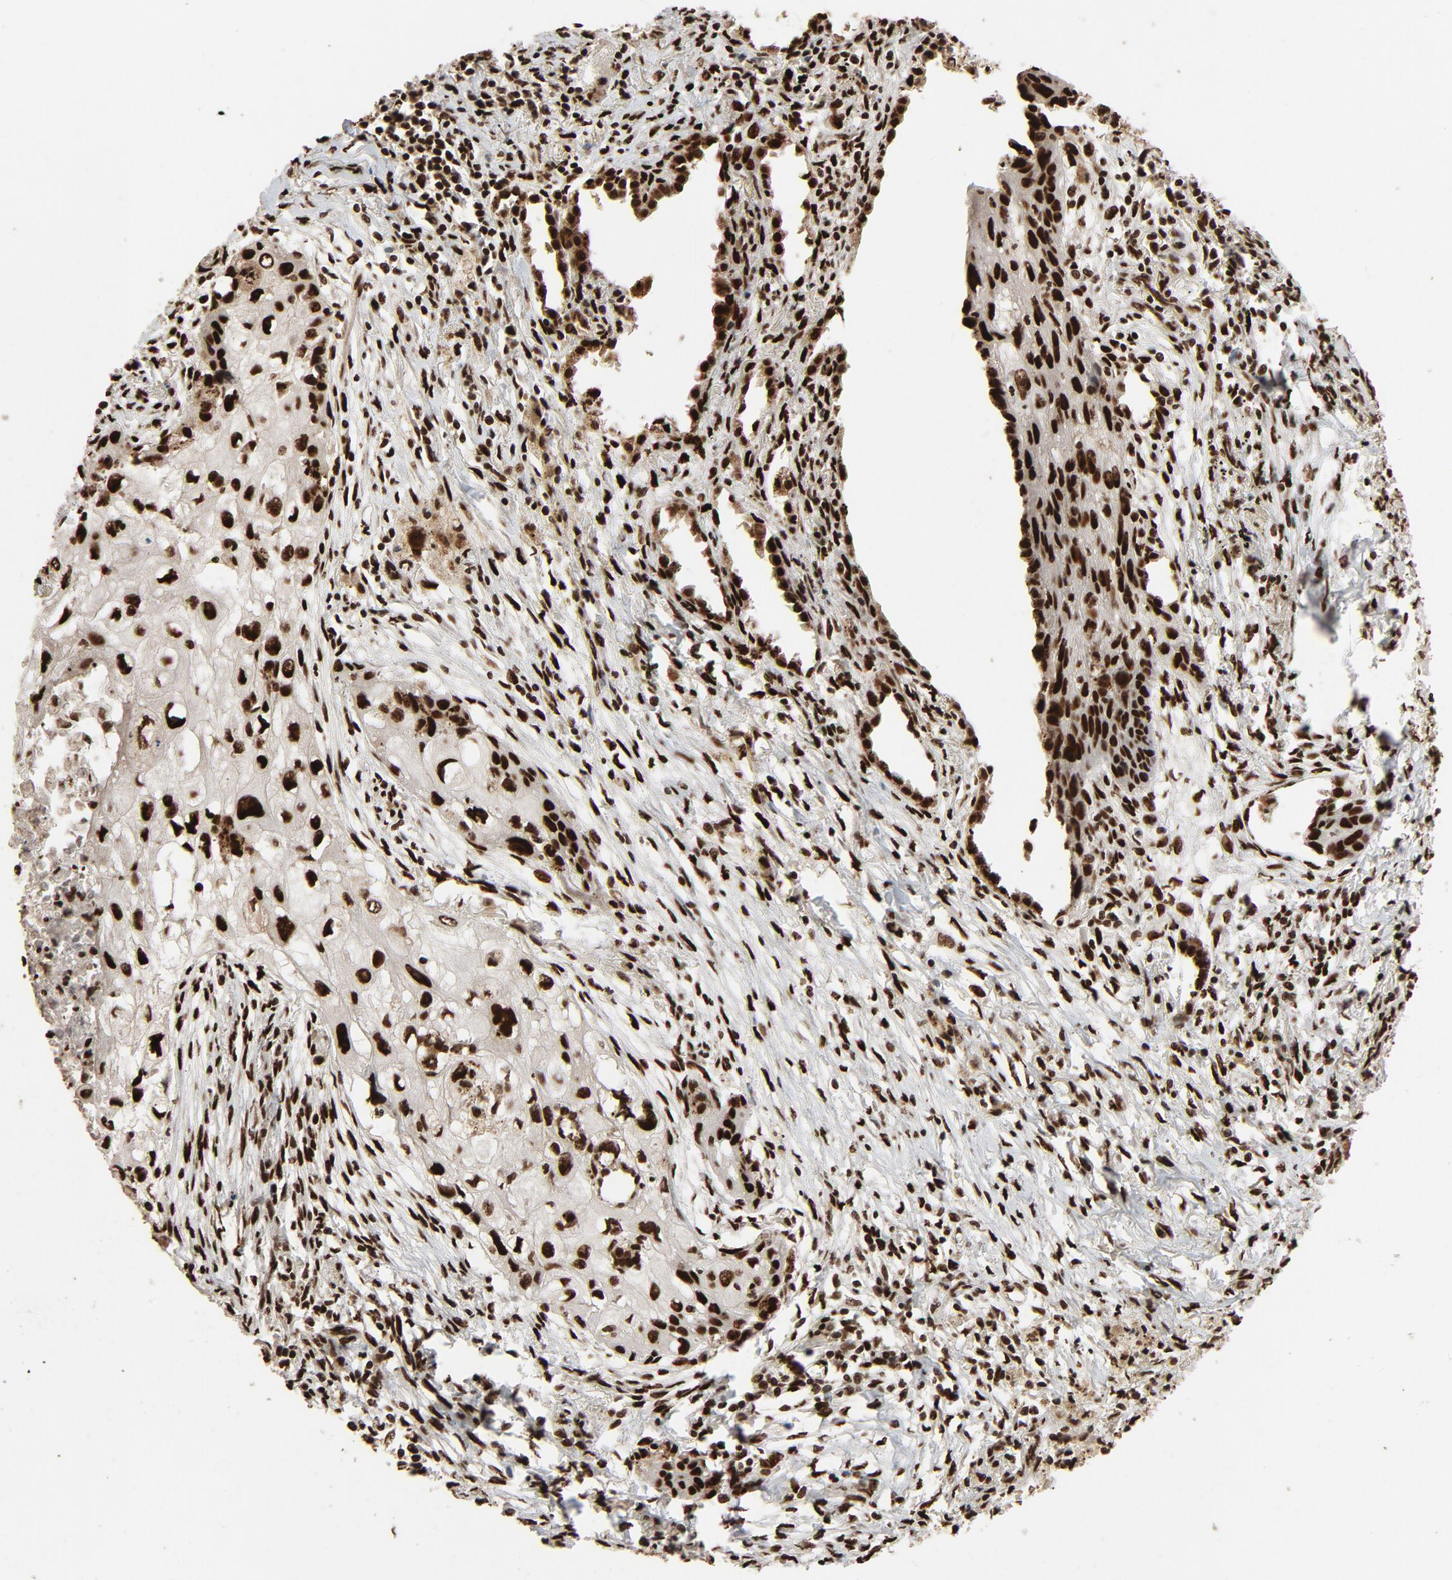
{"staining": {"intensity": "strong", "quantity": ">75%", "location": "nuclear"}, "tissue": "lung cancer", "cell_type": "Tumor cells", "image_type": "cancer", "snomed": [{"axis": "morphology", "description": "Squamous cell carcinoma, NOS"}, {"axis": "topography", "description": "Lung"}], "caption": "Immunohistochemistry (IHC) histopathology image of neoplastic tissue: human lung squamous cell carcinoma stained using IHC shows high levels of strong protein expression localized specifically in the nuclear of tumor cells, appearing as a nuclear brown color.", "gene": "TP53BP1", "patient": {"sex": "male", "age": 71}}